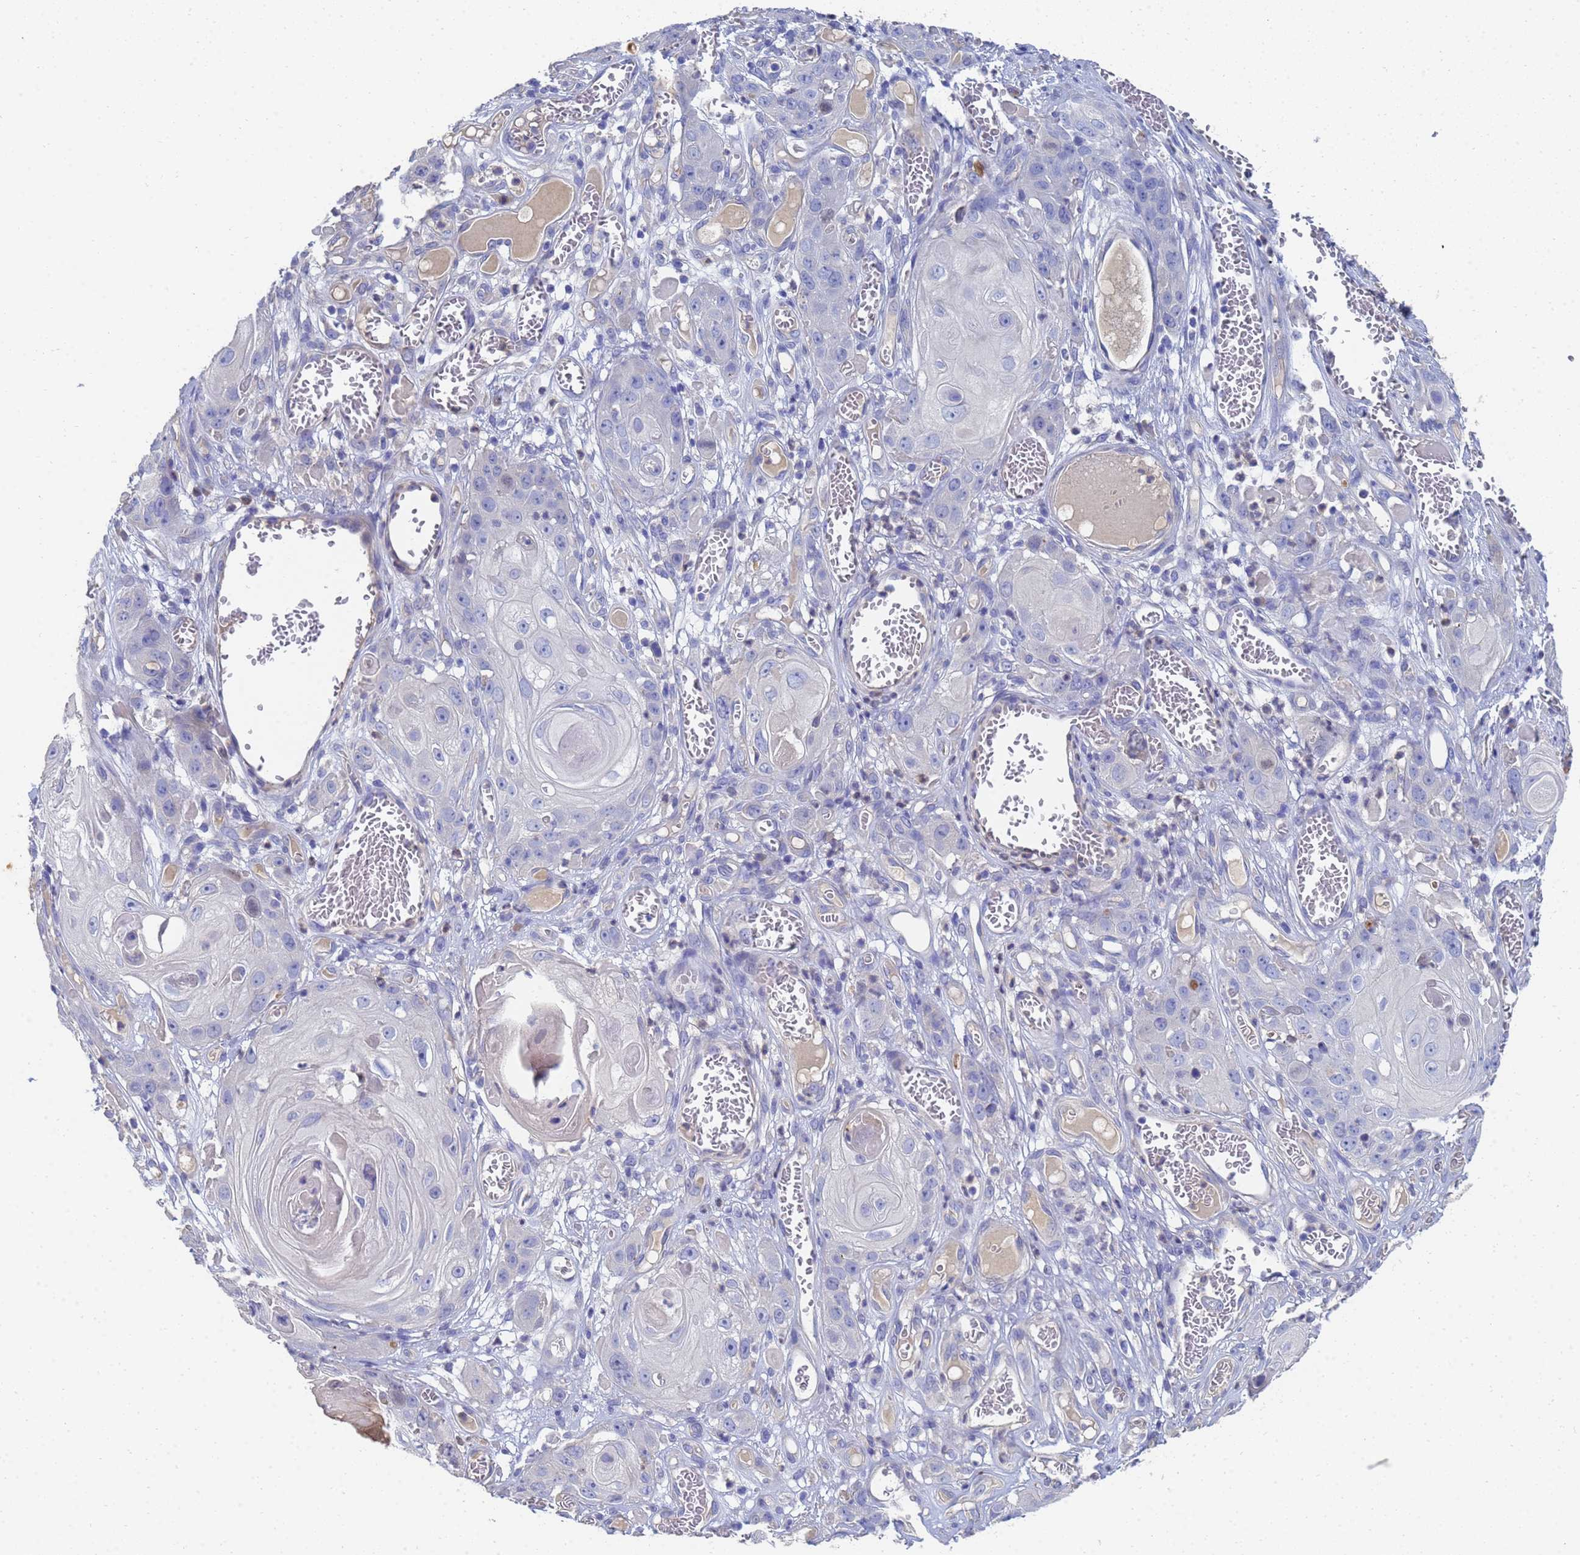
{"staining": {"intensity": "negative", "quantity": "none", "location": "none"}, "tissue": "skin cancer", "cell_type": "Tumor cells", "image_type": "cancer", "snomed": [{"axis": "morphology", "description": "Squamous cell carcinoma, NOS"}, {"axis": "topography", "description": "Skin"}], "caption": "The micrograph exhibits no significant staining in tumor cells of skin cancer (squamous cell carcinoma).", "gene": "LBX2", "patient": {"sex": "male", "age": 55}}